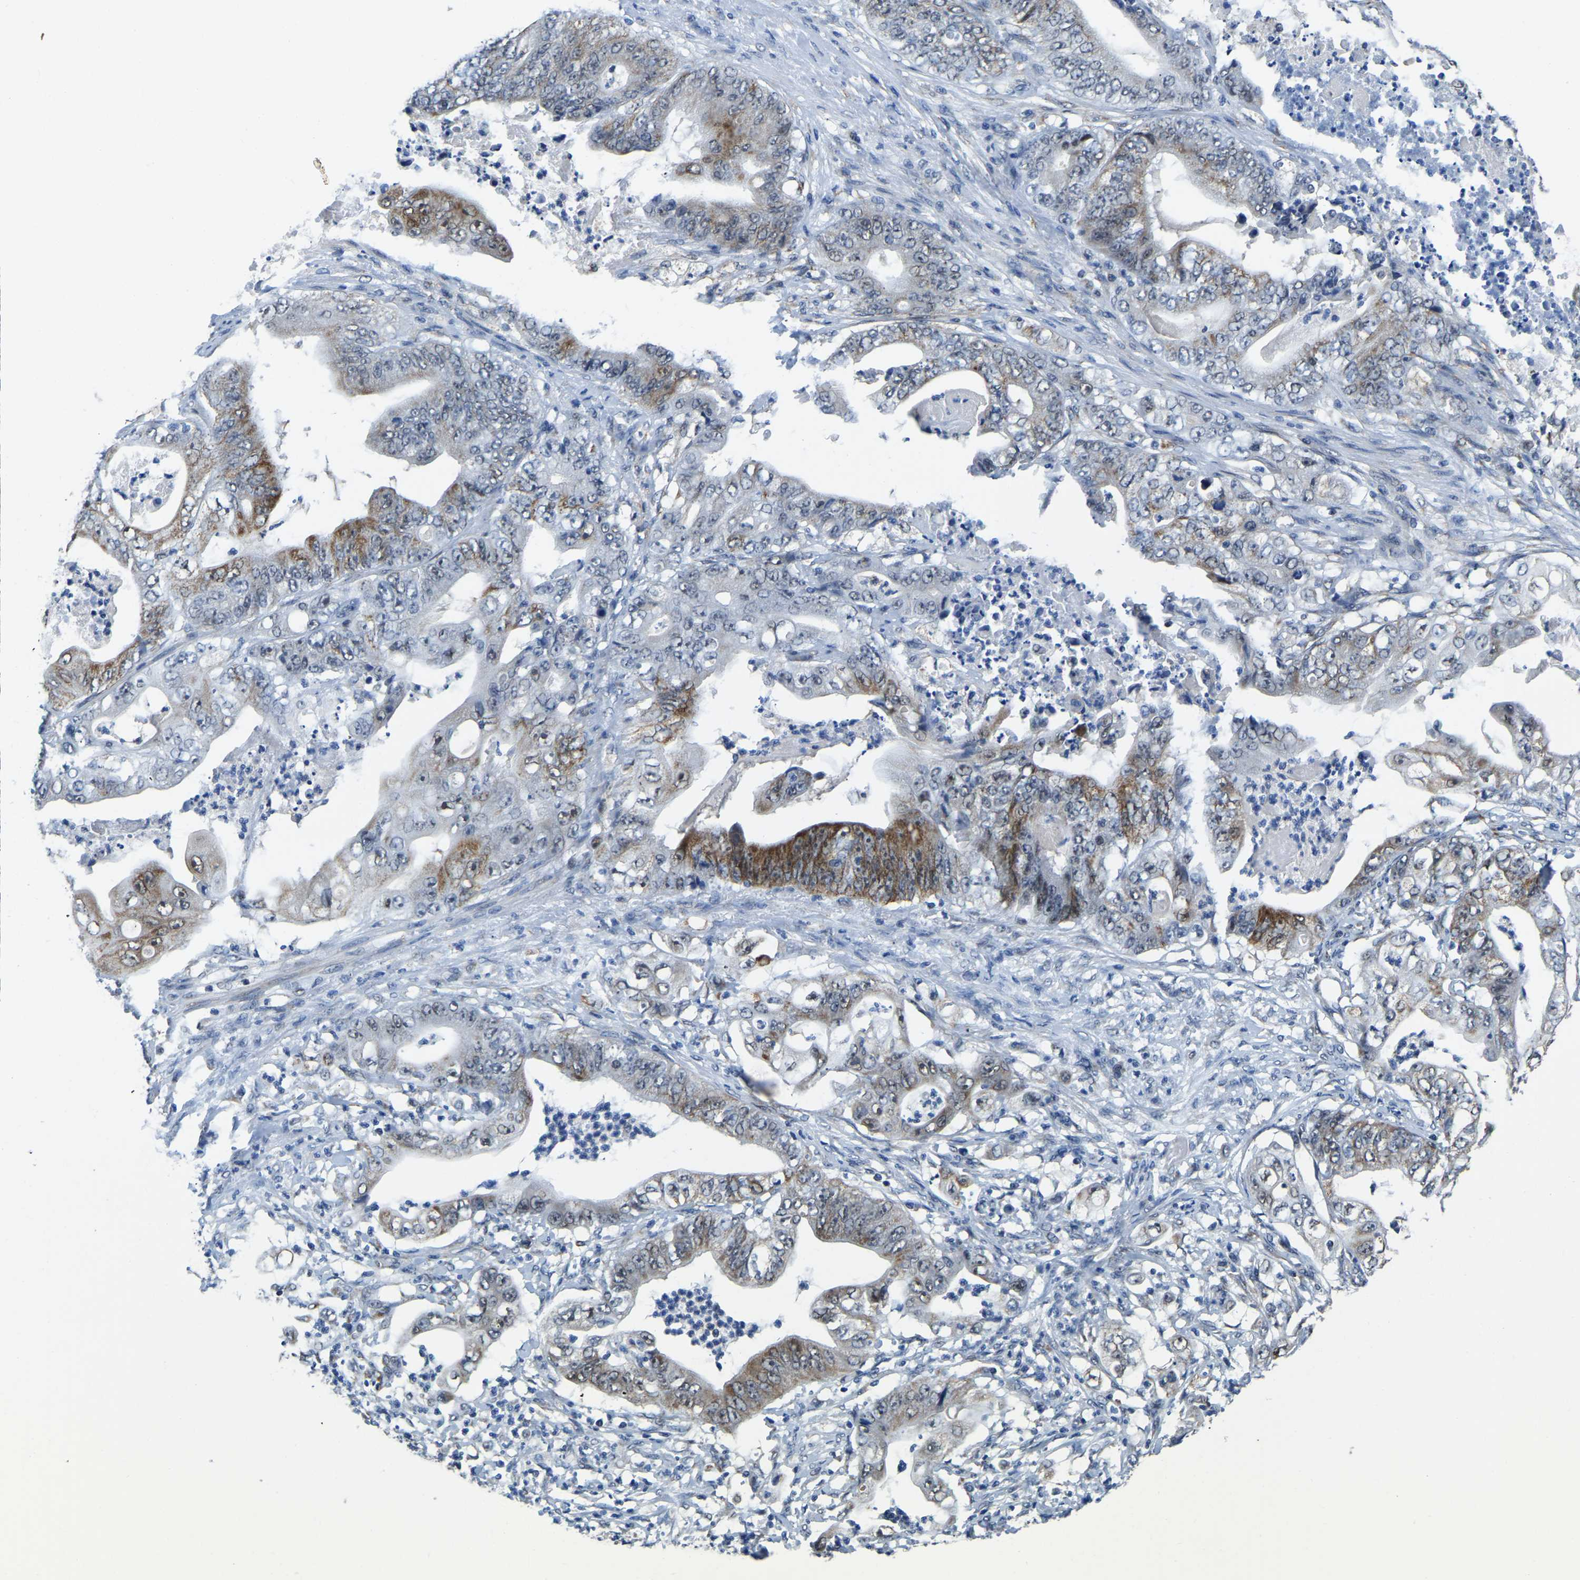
{"staining": {"intensity": "strong", "quantity": "<25%", "location": "cytoplasmic/membranous,nuclear"}, "tissue": "stomach cancer", "cell_type": "Tumor cells", "image_type": "cancer", "snomed": [{"axis": "morphology", "description": "Adenocarcinoma, NOS"}, {"axis": "topography", "description": "Stomach"}], "caption": "Stomach cancer stained with immunohistochemistry exhibits strong cytoplasmic/membranous and nuclear positivity in approximately <25% of tumor cells.", "gene": "BNIP3L", "patient": {"sex": "female", "age": 73}}